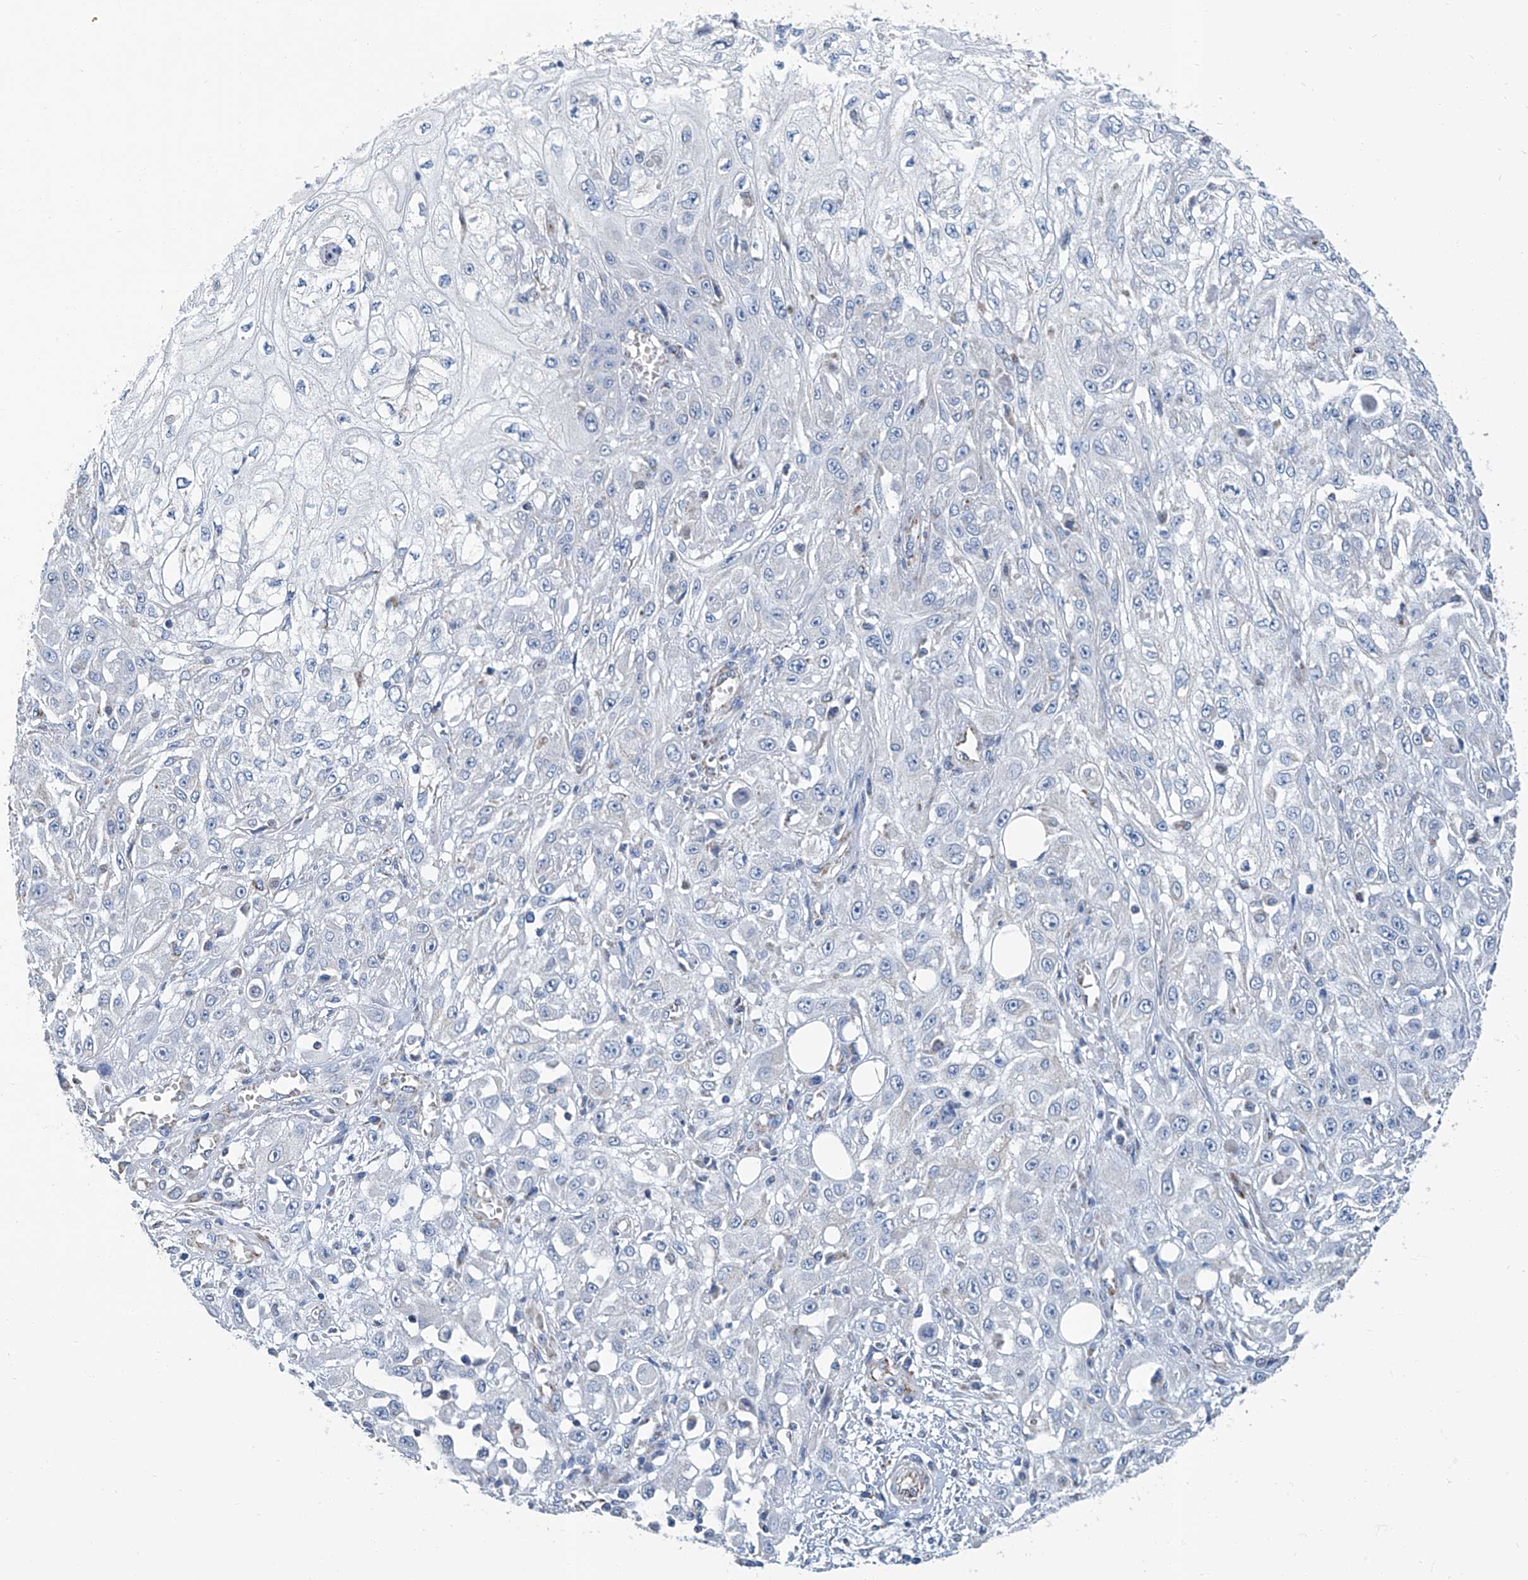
{"staining": {"intensity": "negative", "quantity": "none", "location": "none"}, "tissue": "skin cancer", "cell_type": "Tumor cells", "image_type": "cancer", "snomed": [{"axis": "morphology", "description": "Squamous cell carcinoma, NOS"}, {"axis": "morphology", "description": "Squamous cell carcinoma, metastatic, NOS"}, {"axis": "topography", "description": "Skin"}, {"axis": "topography", "description": "Lymph node"}], "caption": "This histopathology image is of metastatic squamous cell carcinoma (skin) stained with immunohistochemistry to label a protein in brown with the nuclei are counter-stained blue. There is no staining in tumor cells. Nuclei are stained in blue.", "gene": "MT-ND1", "patient": {"sex": "male", "age": 75}}